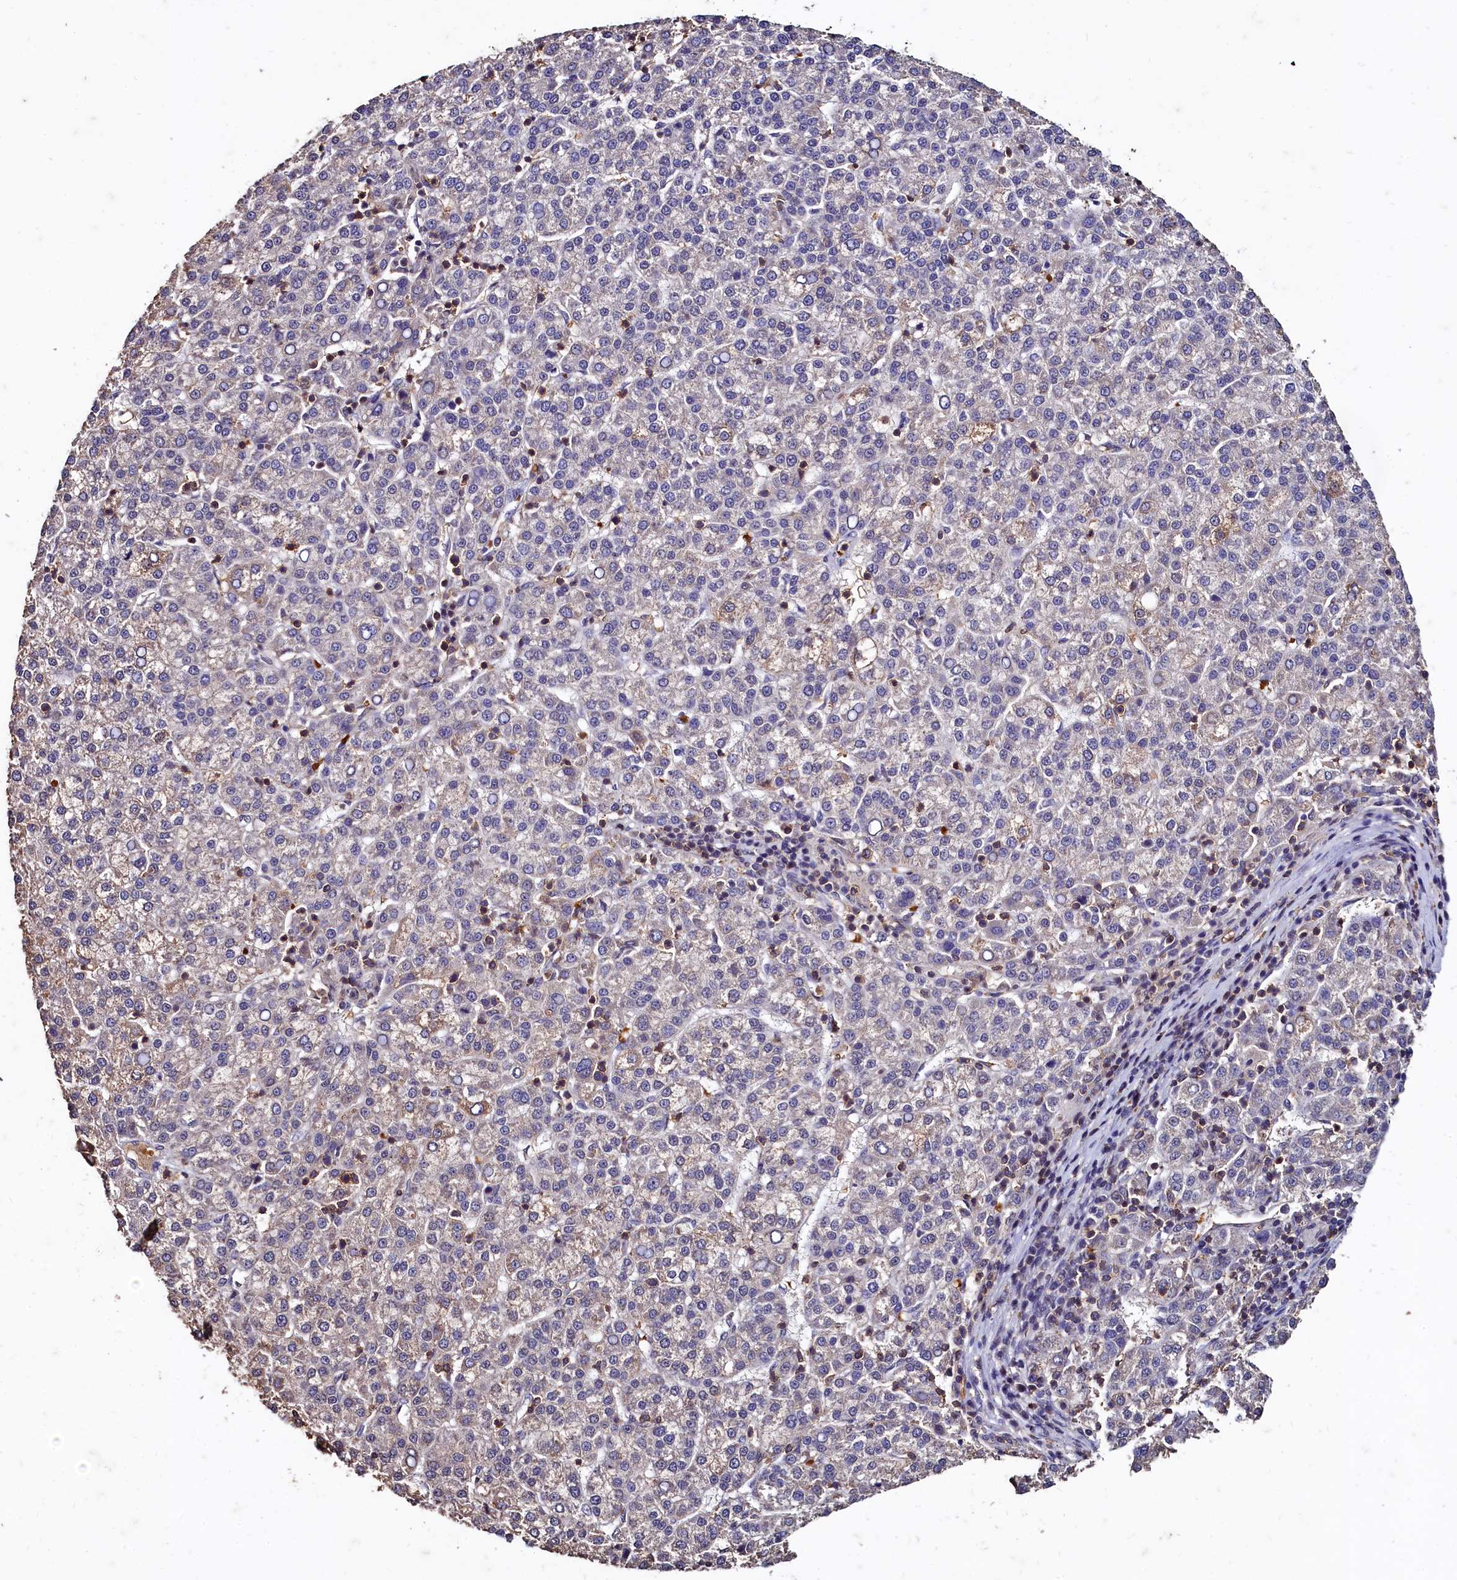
{"staining": {"intensity": "weak", "quantity": "<25%", "location": "cytoplasmic/membranous"}, "tissue": "liver cancer", "cell_type": "Tumor cells", "image_type": "cancer", "snomed": [{"axis": "morphology", "description": "Carcinoma, Hepatocellular, NOS"}, {"axis": "topography", "description": "Liver"}], "caption": "Immunohistochemistry photomicrograph of human hepatocellular carcinoma (liver) stained for a protein (brown), which displays no expression in tumor cells.", "gene": "CSTPP1", "patient": {"sex": "female", "age": 58}}